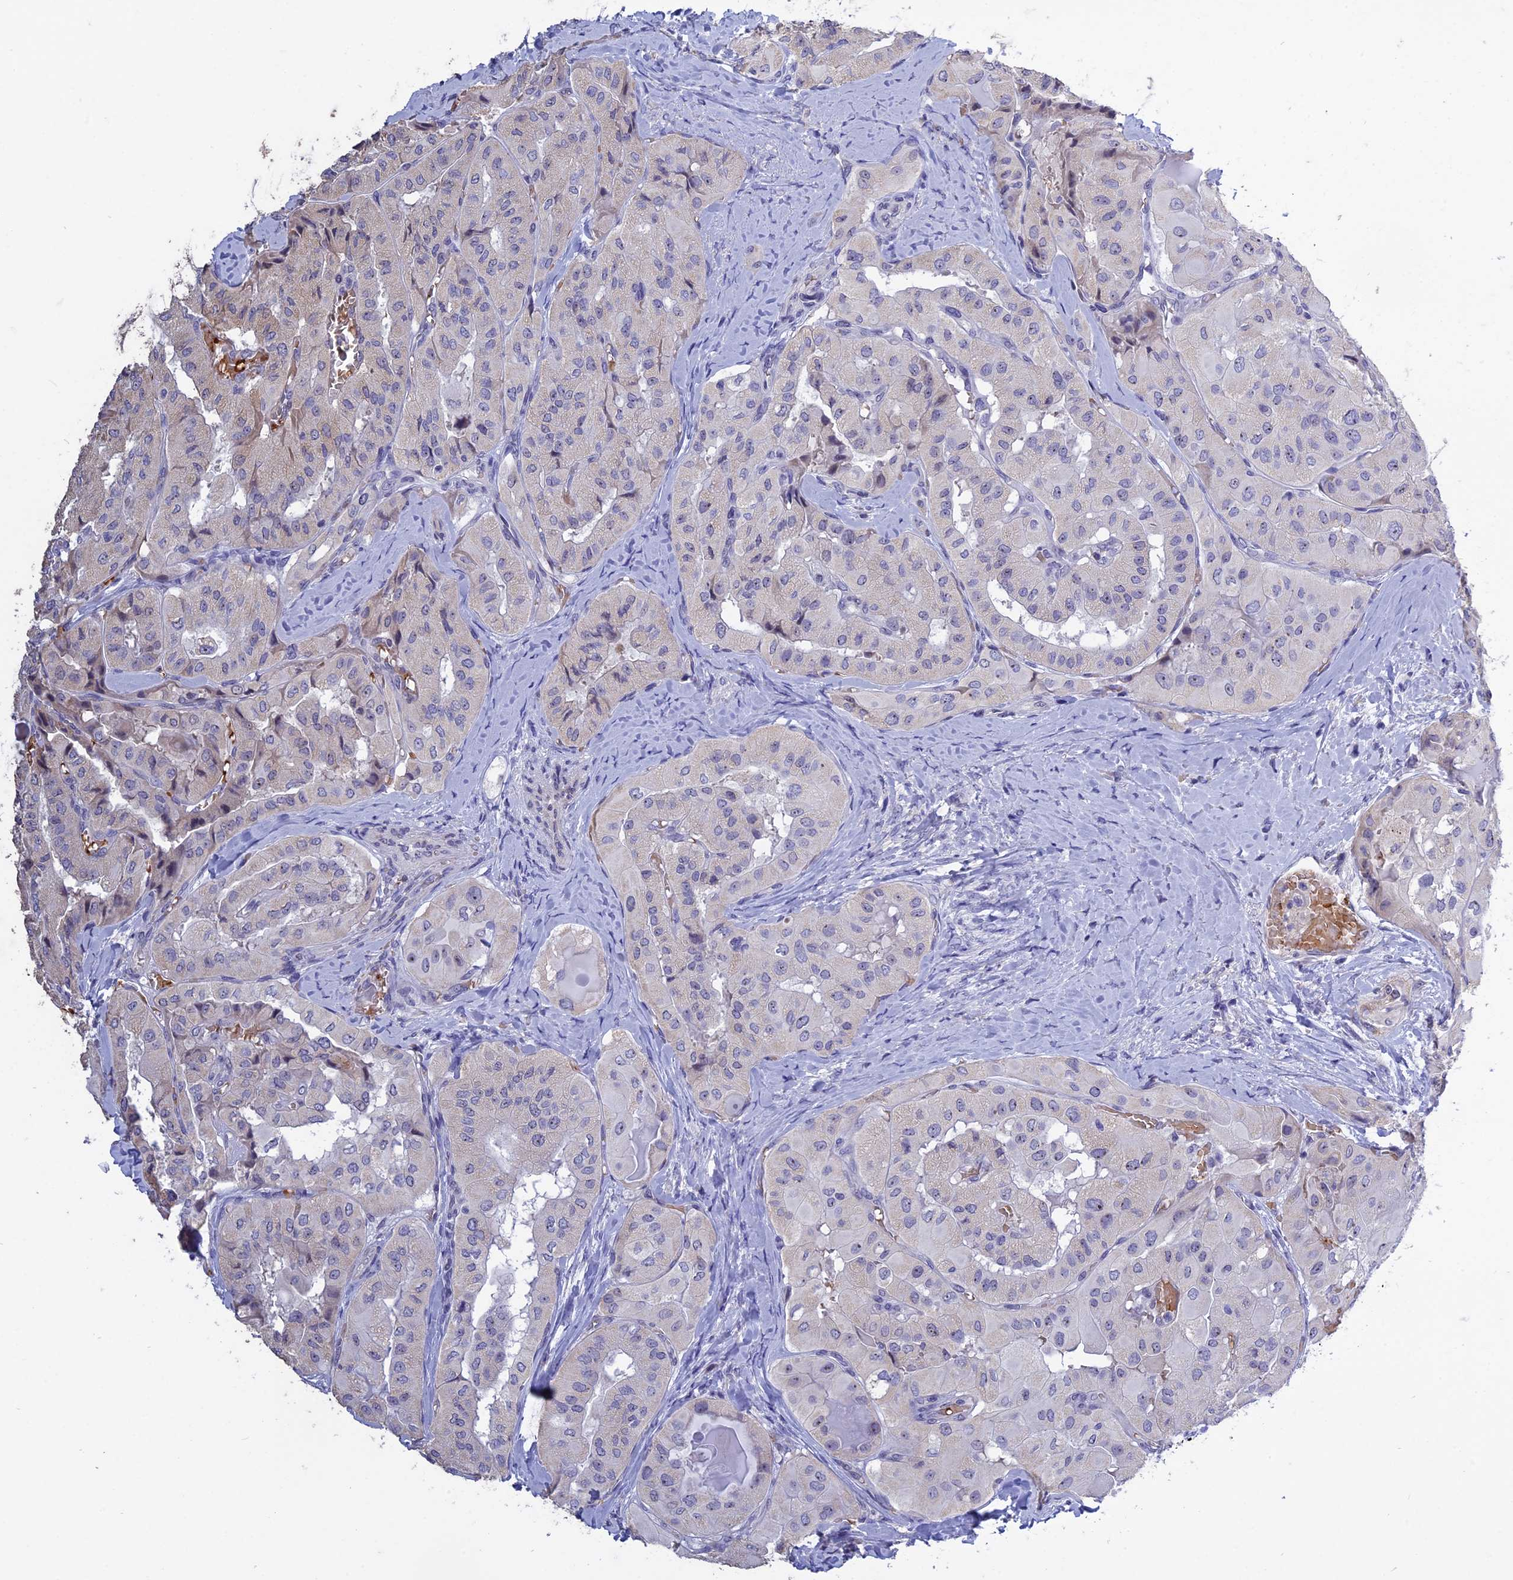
{"staining": {"intensity": "negative", "quantity": "none", "location": "none"}, "tissue": "thyroid cancer", "cell_type": "Tumor cells", "image_type": "cancer", "snomed": [{"axis": "morphology", "description": "Normal tissue, NOS"}, {"axis": "morphology", "description": "Papillary adenocarcinoma, NOS"}, {"axis": "topography", "description": "Thyroid gland"}], "caption": "Immunohistochemical staining of human thyroid cancer shows no significant expression in tumor cells.", "gene": "KNOP1", "patient": {"sex": "female", "age": 59}}